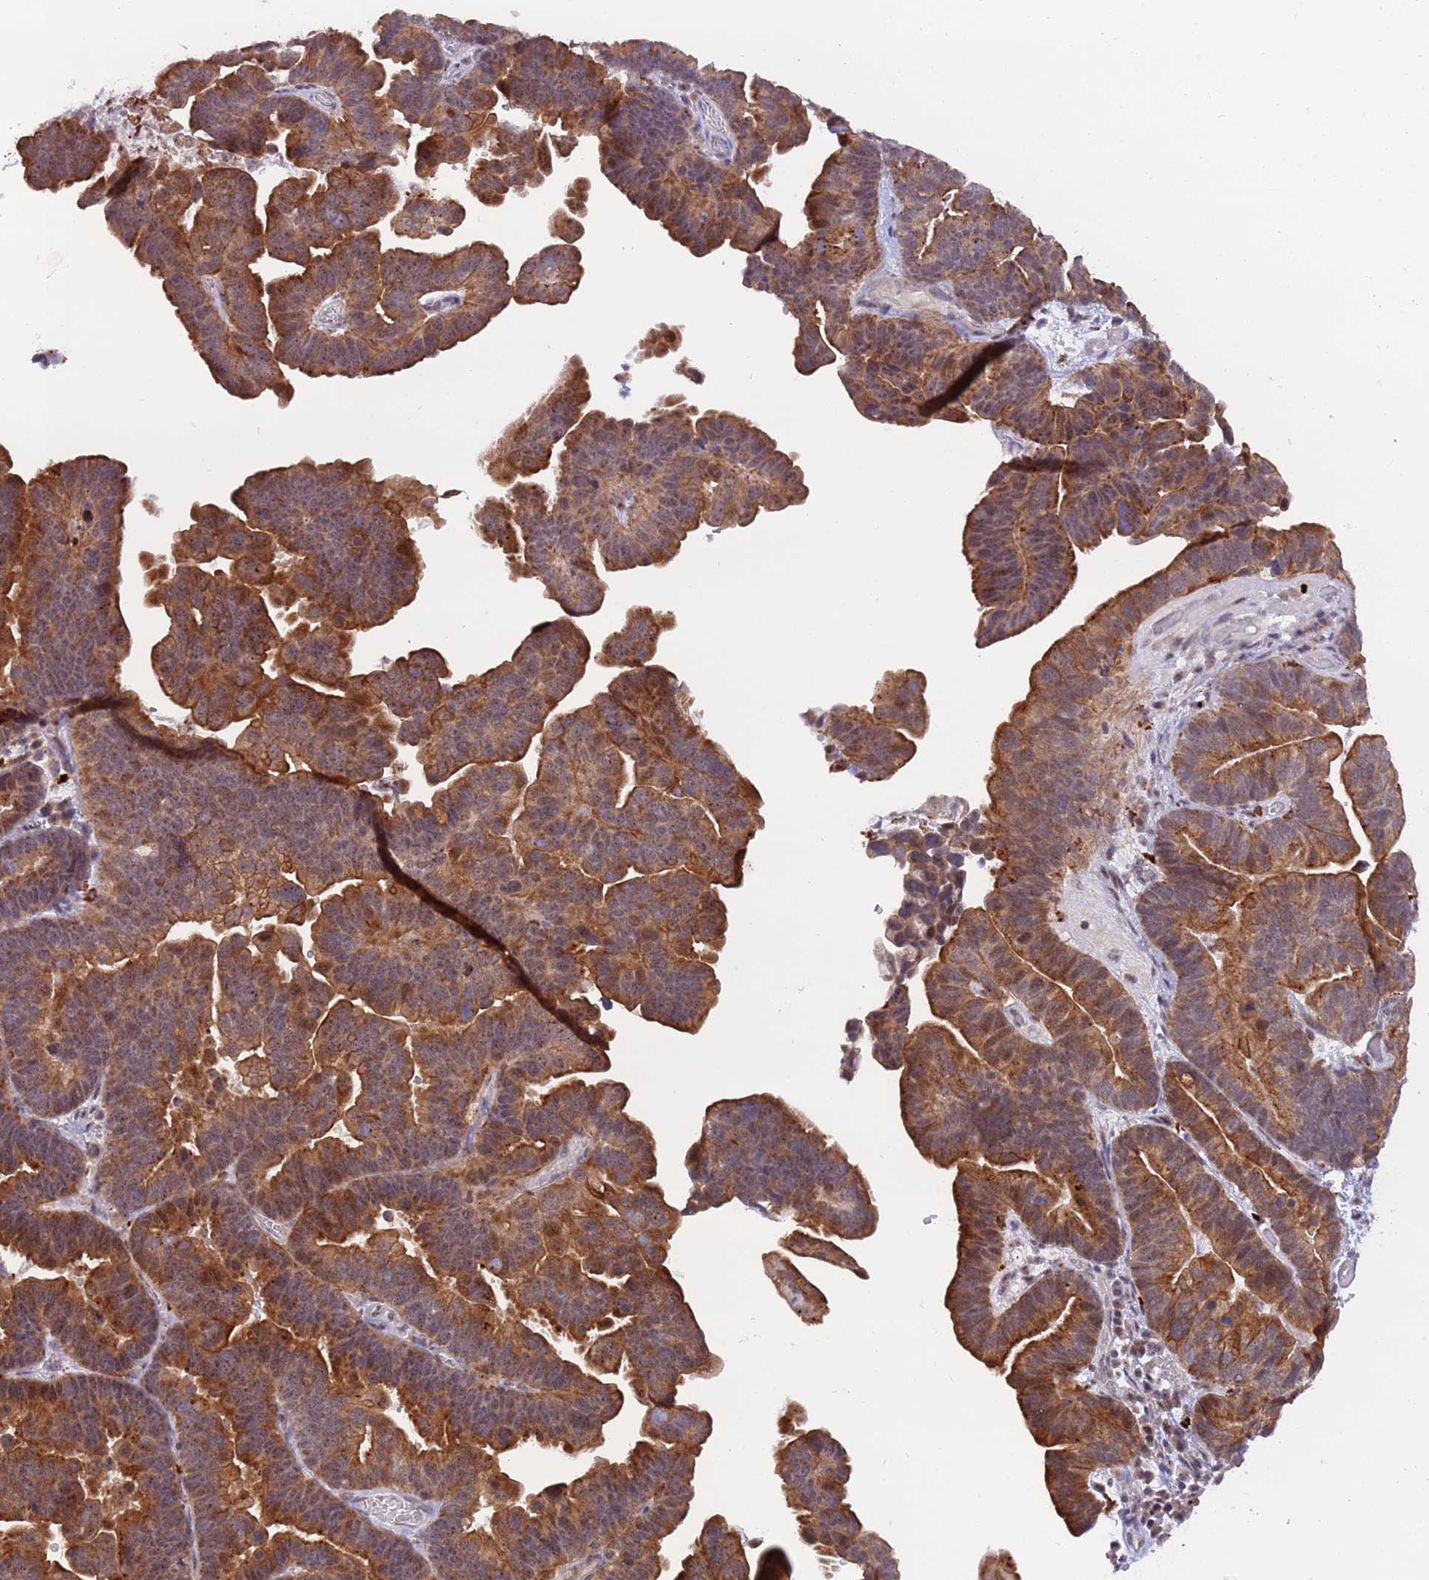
{"staining": {"intensity": "moderate", "quantity": ">75%", "location": "cytoplasmic/membranous,nuclear"}, "tissue": "ovarian cancer", "cell_type": "Tumor cells", "image_type": "cancer", "snomed": [{"axis": "morphology", "description": "Cystadenocarcinoma, serous, NOS"}, {"axis": "topography", "description": "Ovary"}], "caption": "Serous cystadenocarcinoma (ovarian) stained with a brown dye displays moderate cytoplasmic/membranous and nuclear positive staining in about >75% of tumor cells.", "gene": "TRIM27", "patient": {"sex": "female", "age": 56}}